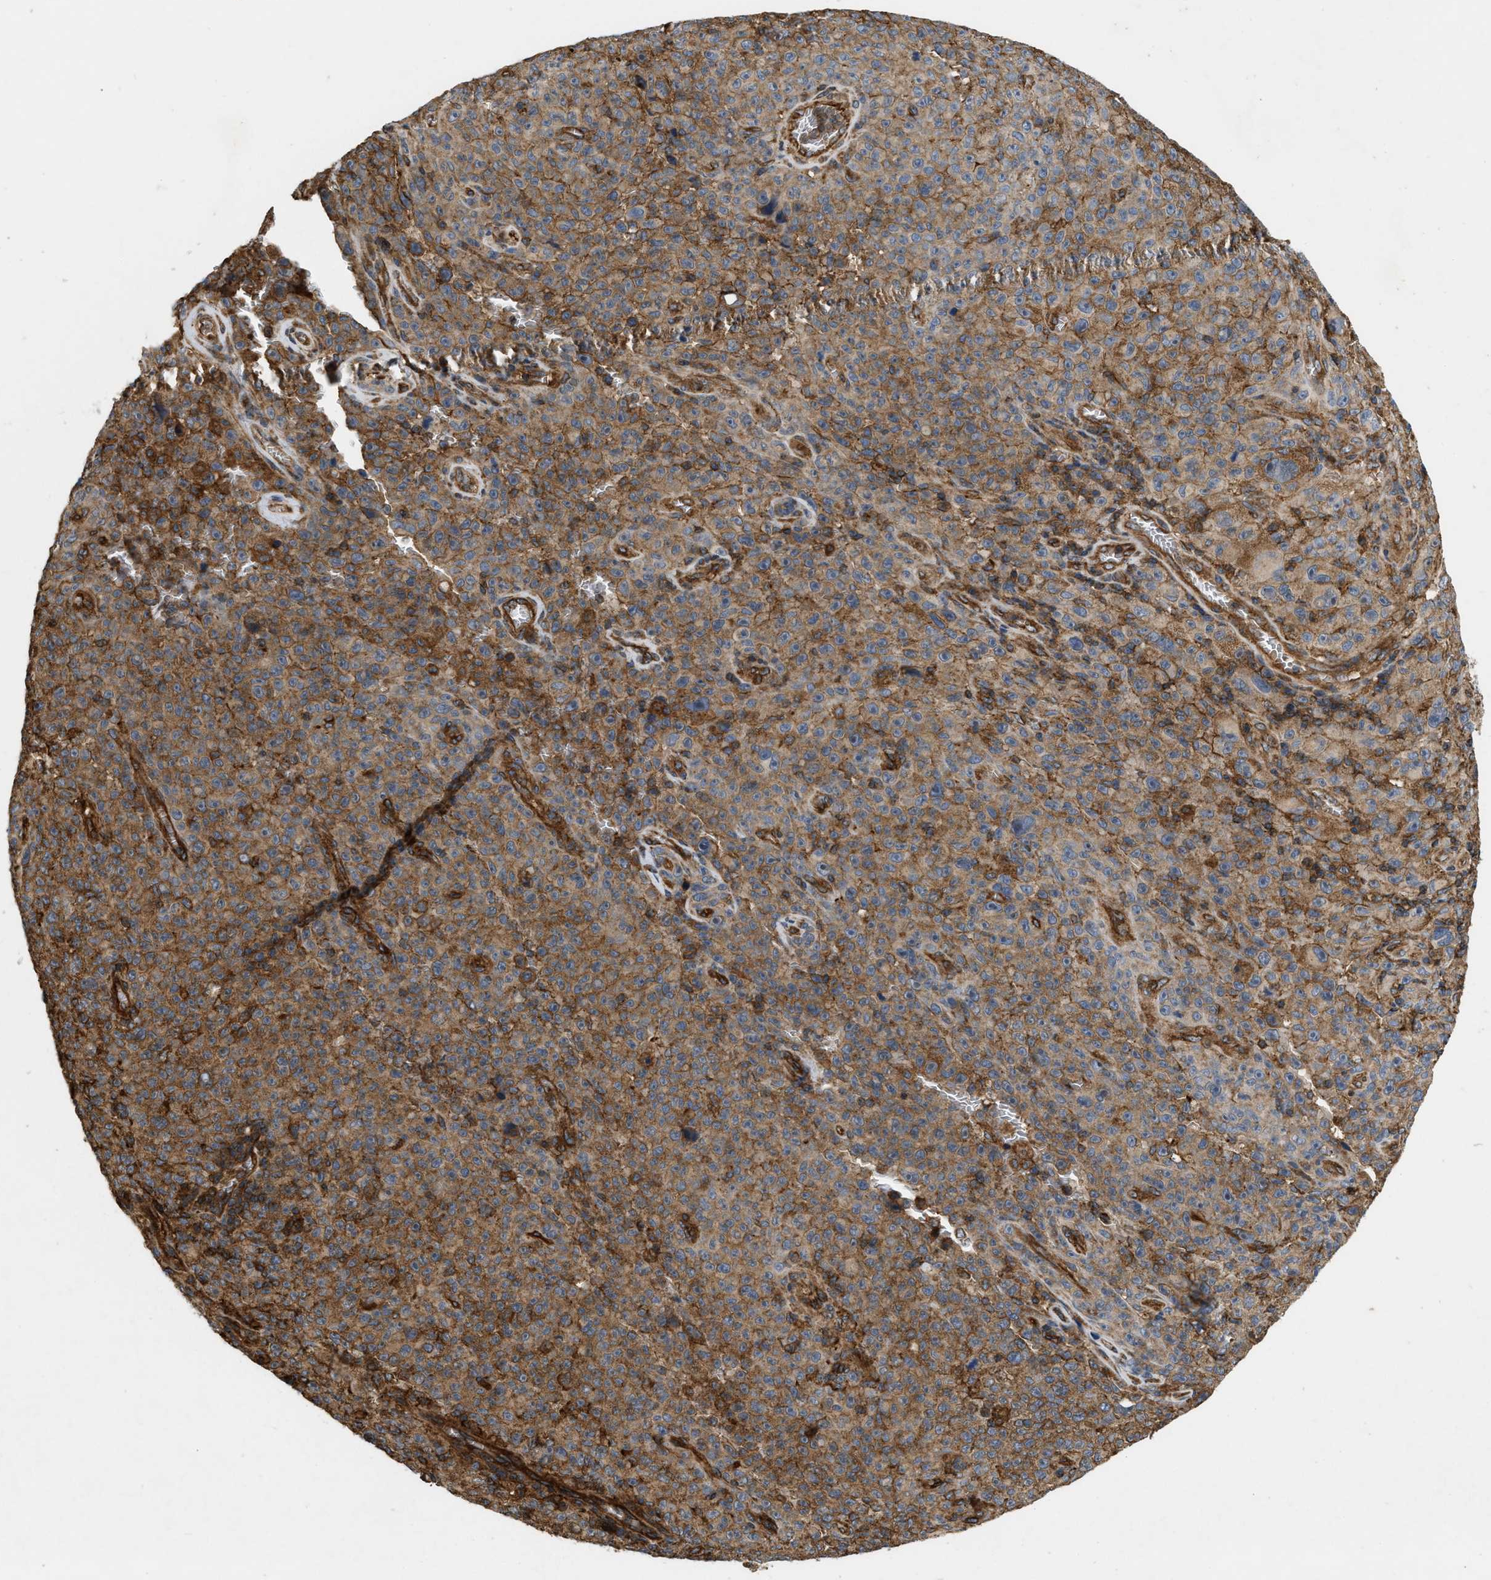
{"staining": {"intensity": "moderate", "quantity": ">75%", "location": "cytoplasmic/membranous"}, "tissue": "melanoma", "cell_type": "Tumor cells", "image_type": "cancer", "snomed": [{"axis": "morphology", "description": "Malignant melanoma, NOS"}, {"axis": "topography", "description": "Skin"}], "caption": "Immunohistochemistry image of neoplastic tissue: melanoma stained using IHC demonstrates medium levels of moderate protein expression localized specifically in the cytoplasmic/membranous of tumor cells, appearing as a cytoplasmic/membranous brown color.", "gene": "GNB4", "patient": {"sex": "female", "age": 82}}